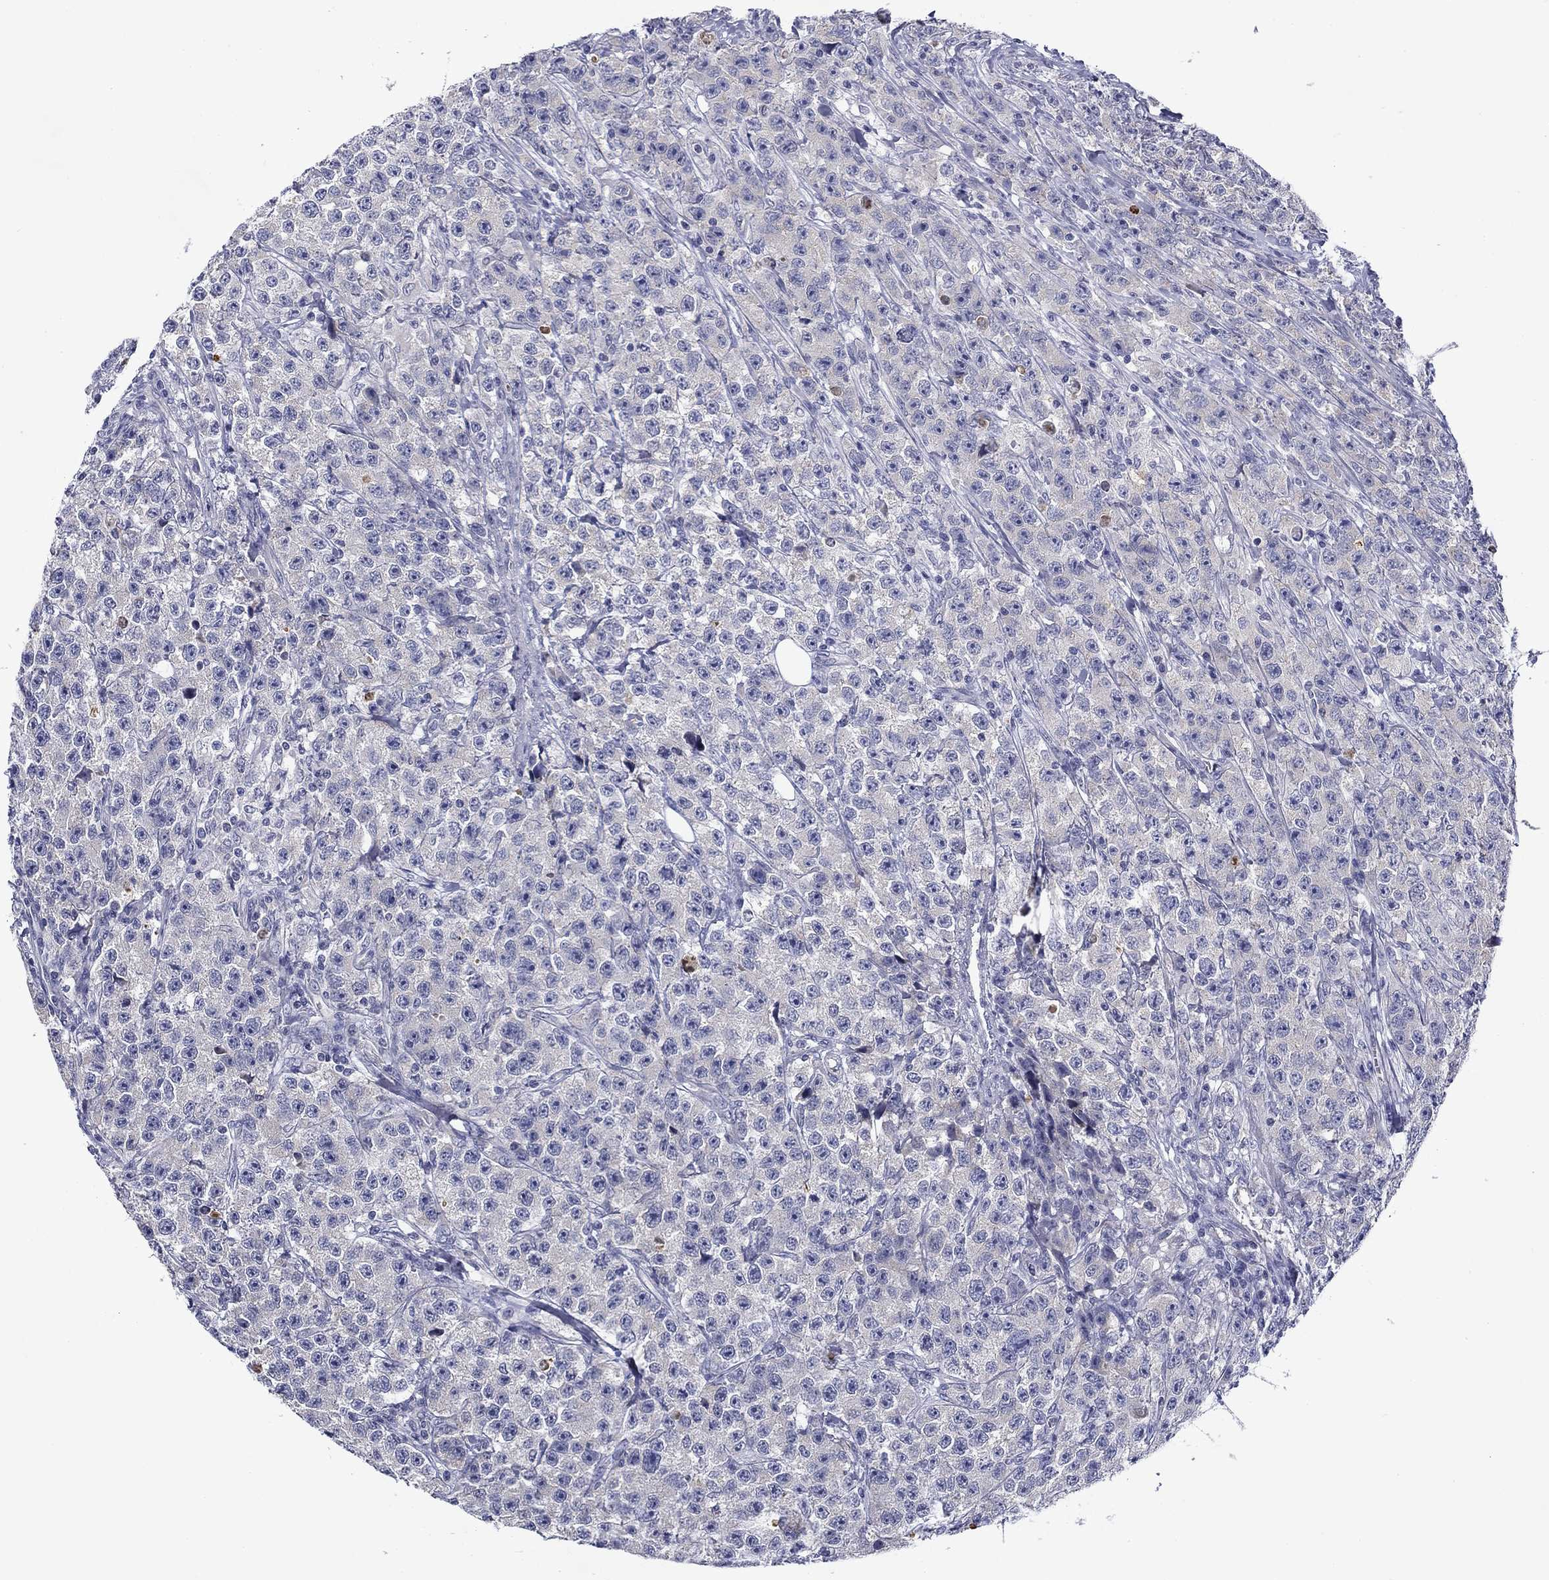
{"staining": {"intensity": "negative", "quantity": "none", "location": "none"}, "tissue": "testis cancer", "cell_type": "Tumor cells", "image_type": "cancer", "snomed": [{"axis": "morphology", "description": "Seminoma, NOS"}, {"axis": "topography", "description": "Testis"}], "caption": "The image demonstrates no significant positivity in tumor cells of testis seminoma. (Stains: DAB (3,3'-diaminobenzidine) IHC with hematoxylin counter stain, Microscopy: brightfield microscopy at high magnification).", "gene": "SPATA7", "patient": {"sex": "male", "age": 59}}